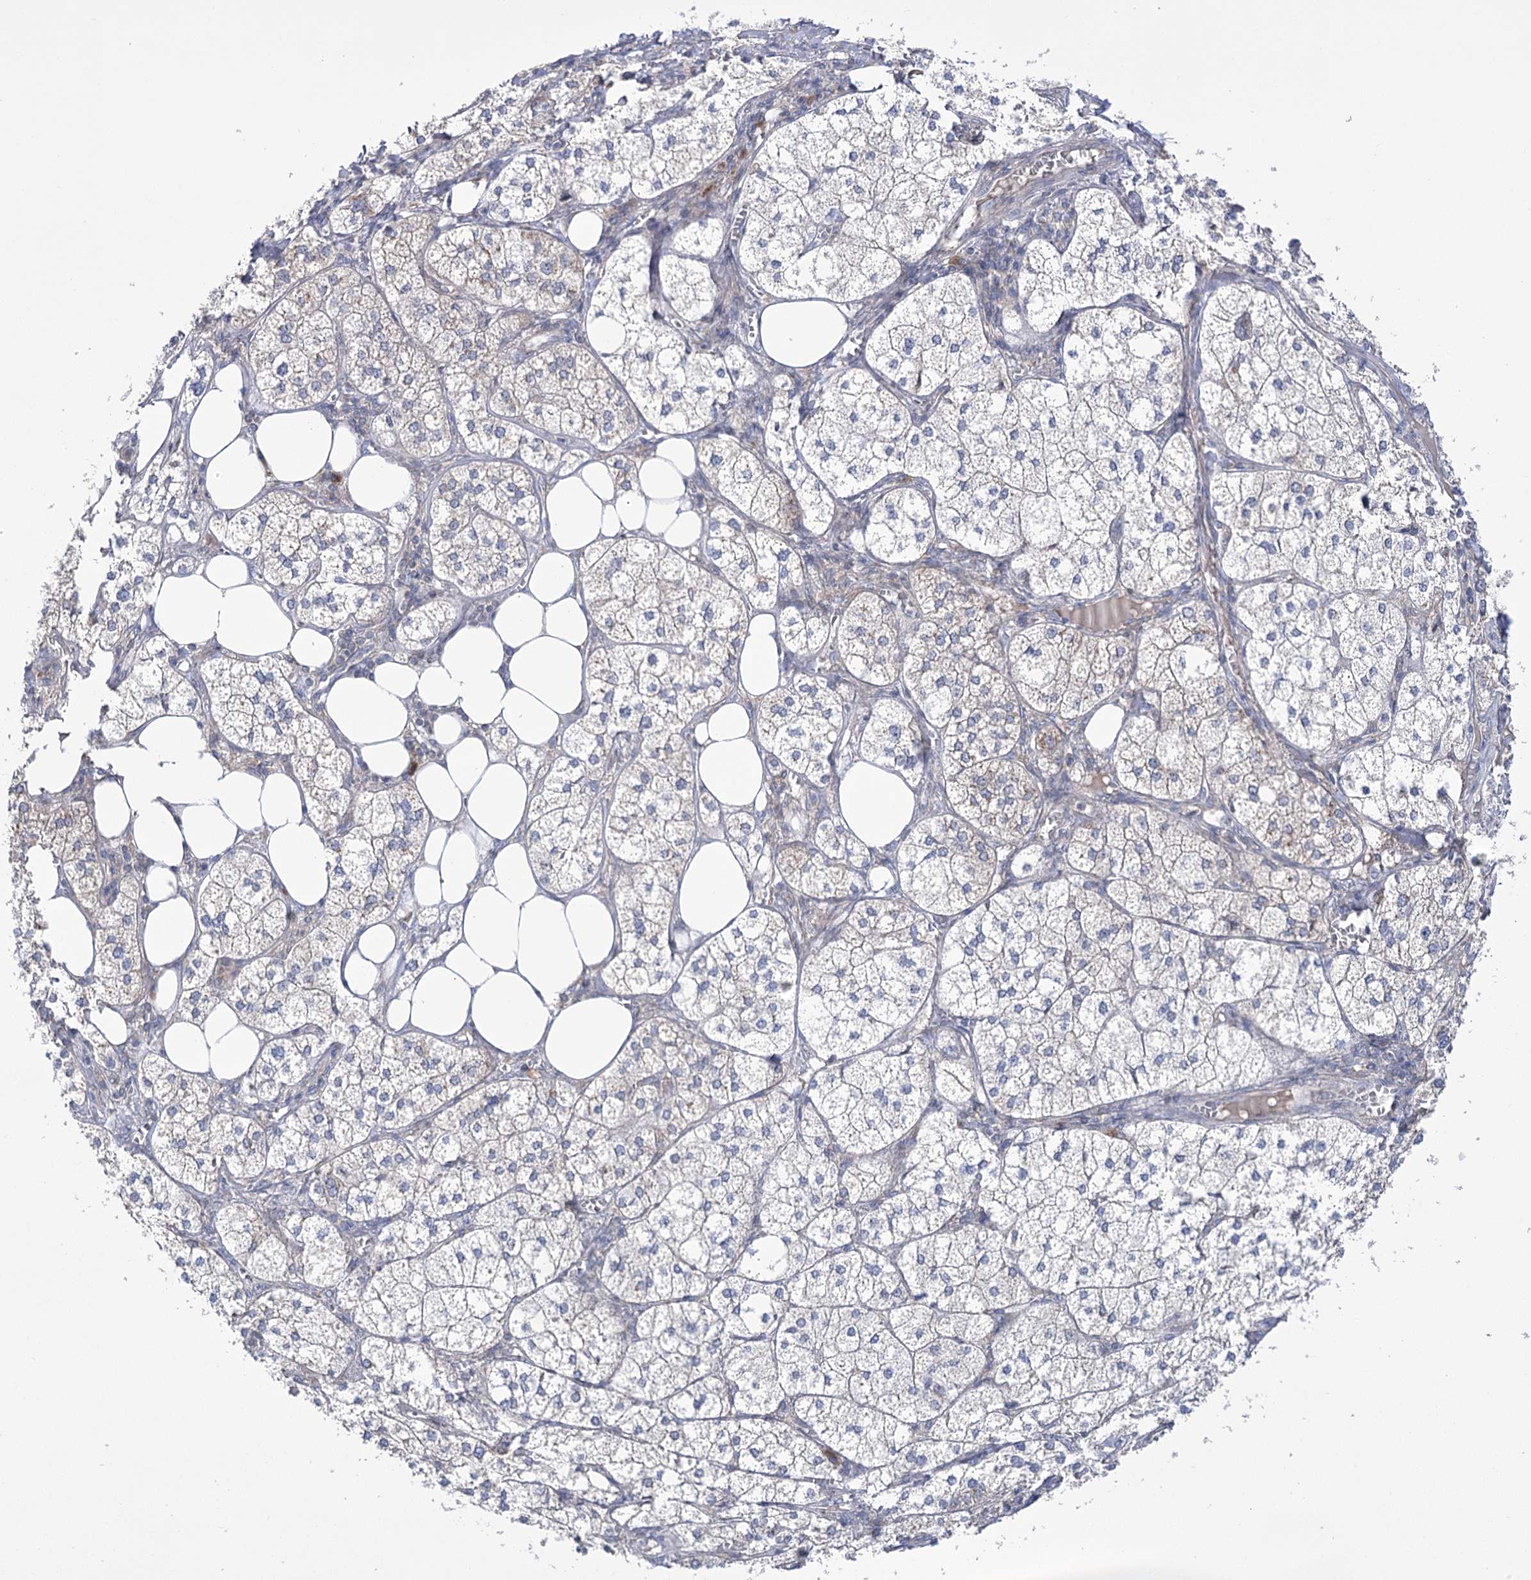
{"staining": {"intensity": "moderate", "quantity": "25%-75%", "location": "cytoplasmic/membranous"}, "tissue": "adrenal gland", "cell_type": "Glandular cells", "image_type": "normal", "snomed": [{"axis": "morphology", "description": "Normal tissue, NOS"}, {"axis": "topography", "description": "Adrenal gland"}], "caption": "Immunohistochemistry histopathology image of benign adrenal gland stained for a protein (brown), which reveals medium levels of moderate cytoplasmic/membranous staining in about 25%-75% of glandular cells.", "gene": "ZNF622", "patient": {"sex": "female", "age": 61}}